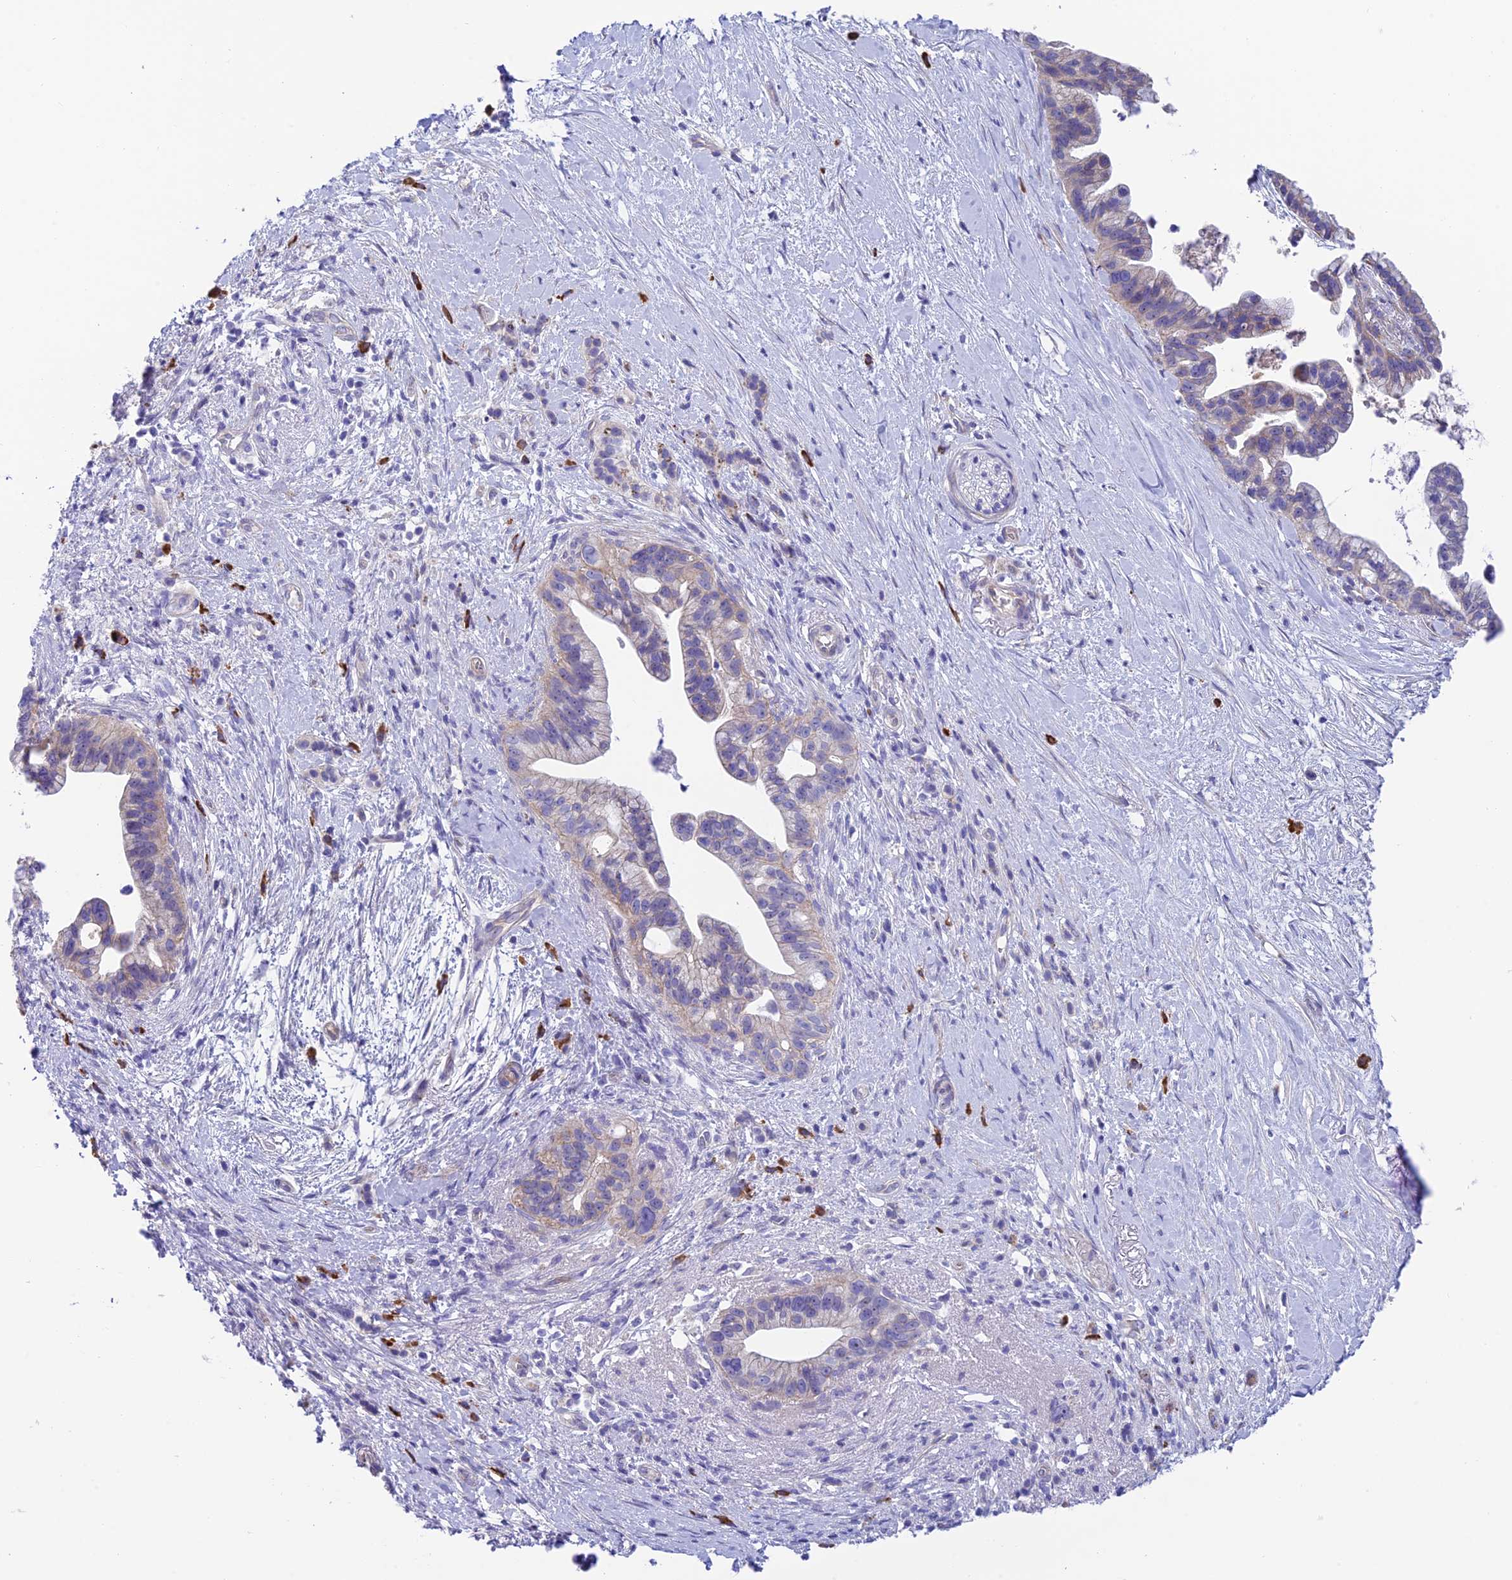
{"staining": {"intensity": "weak", "quantity": "<25%", "location": "cytoplasmic/membranous"}, "tissue": "pancreatic cancer", "cell_type": "Tumor cells", "image_type": "cancer", "snomed": [{"axis": "morphology", "description": "Adenocarcinoma, NOS"}, {"axis": "topography", "description": "Pancreas"}], "caption": "IHC photomicrograph of human pancreatic cancer (adenocarcinoma) stained for a protein (brown), which exhibits no expression in tumor cells.", "gene": "MACIR", "patient": {"sex": "female", "age": 83}}